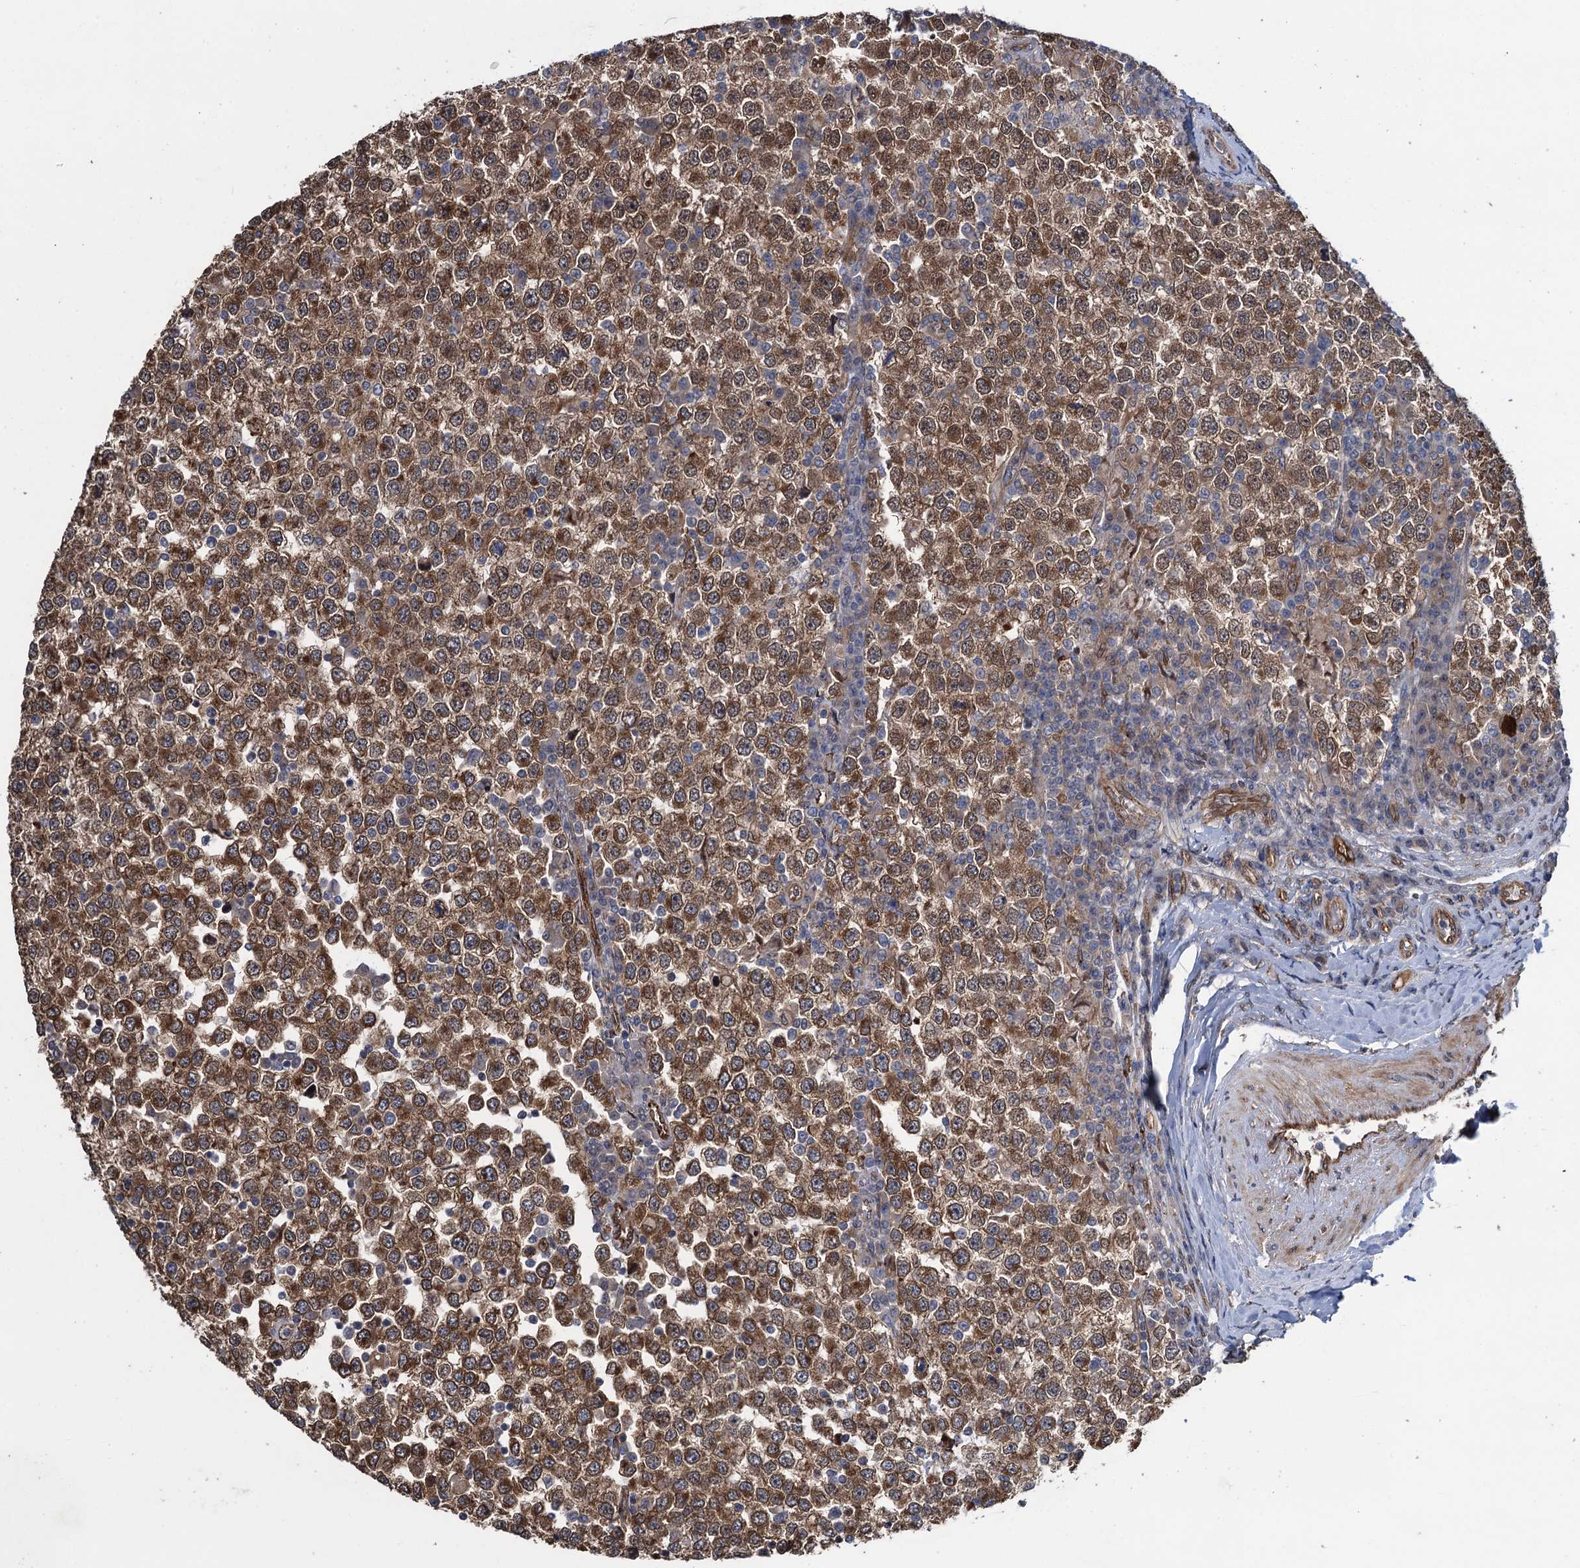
{"staining": {"intensity": "strong", "quantity": ">75%", "location": "cytoplasmic/membranous"}, "tissue": "testis cancer", "cell_type": "Tumor cells", "image_type": "cancer", "snomed": [{"axis": "morphology", "description": "Seminoma, NOS"}, {"axis": "topography", "description": "Testis"}], "caption": "Brown immunohistochemical staining in human seminoma (testis) demonstrates strong cytoplasmic/membranous expression in about >75% of tumor cells.", "gene": "EVX2", "patient": {"sex": "male", "age": 65}}